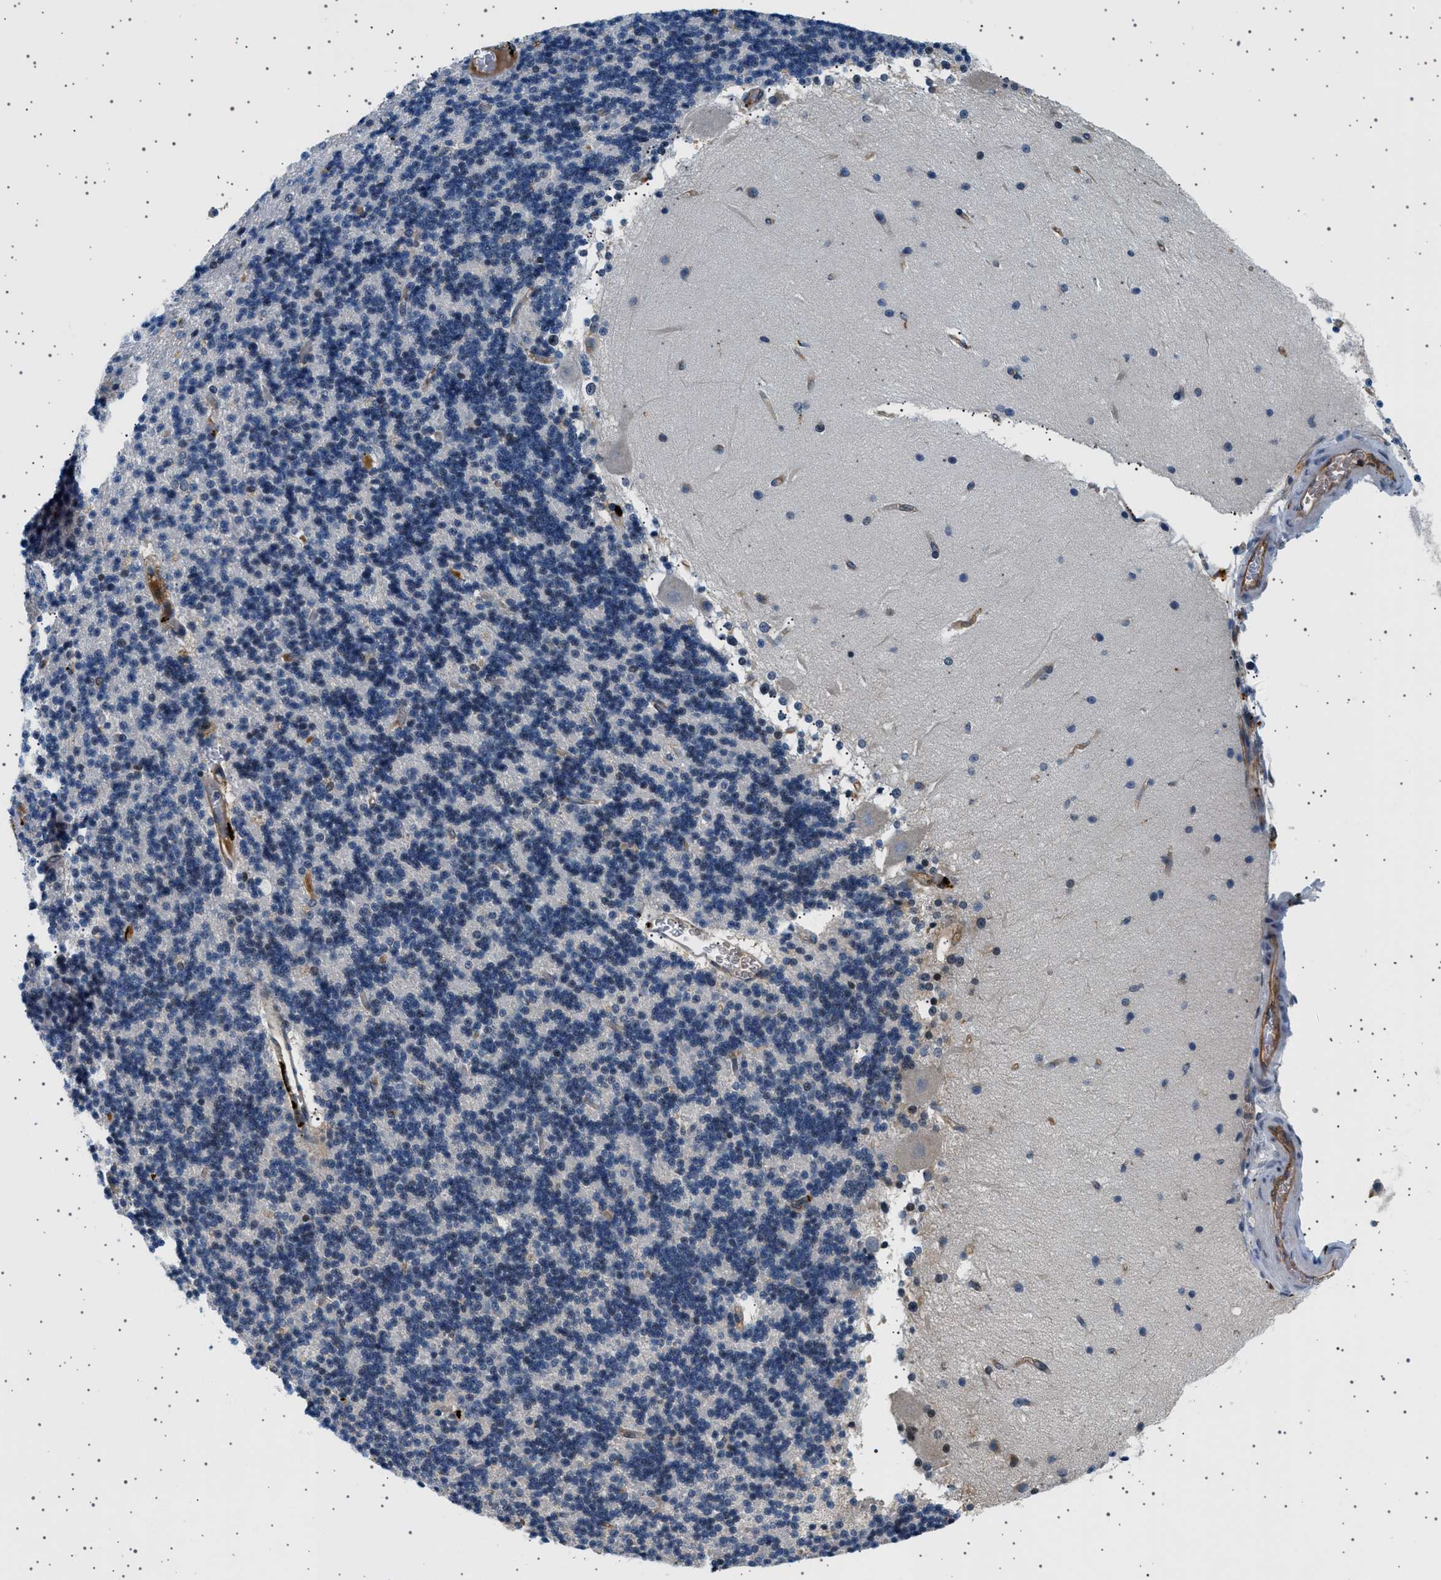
{"staining": {"intensity": "negative", "quantity": "none", "location": "none"}, "tissue": "cerebellum", "cell_type": "Cells in granular layer", "image_type": "normal", "snomed": [{"axis": "morphology", "description": "Normal tissue, NOS"}, {"axis": "topography", "description": "Cerebellum"}], "caption": "Immunohistochemical staining of normal human cerebellum reveals no significant positivity in cells in granular layer. (DAB immunohistochemistry (IHC) with hematoxylin counter stain).", "gene": "PLPP6", "patient": {"sex": "female", "age": 54}}